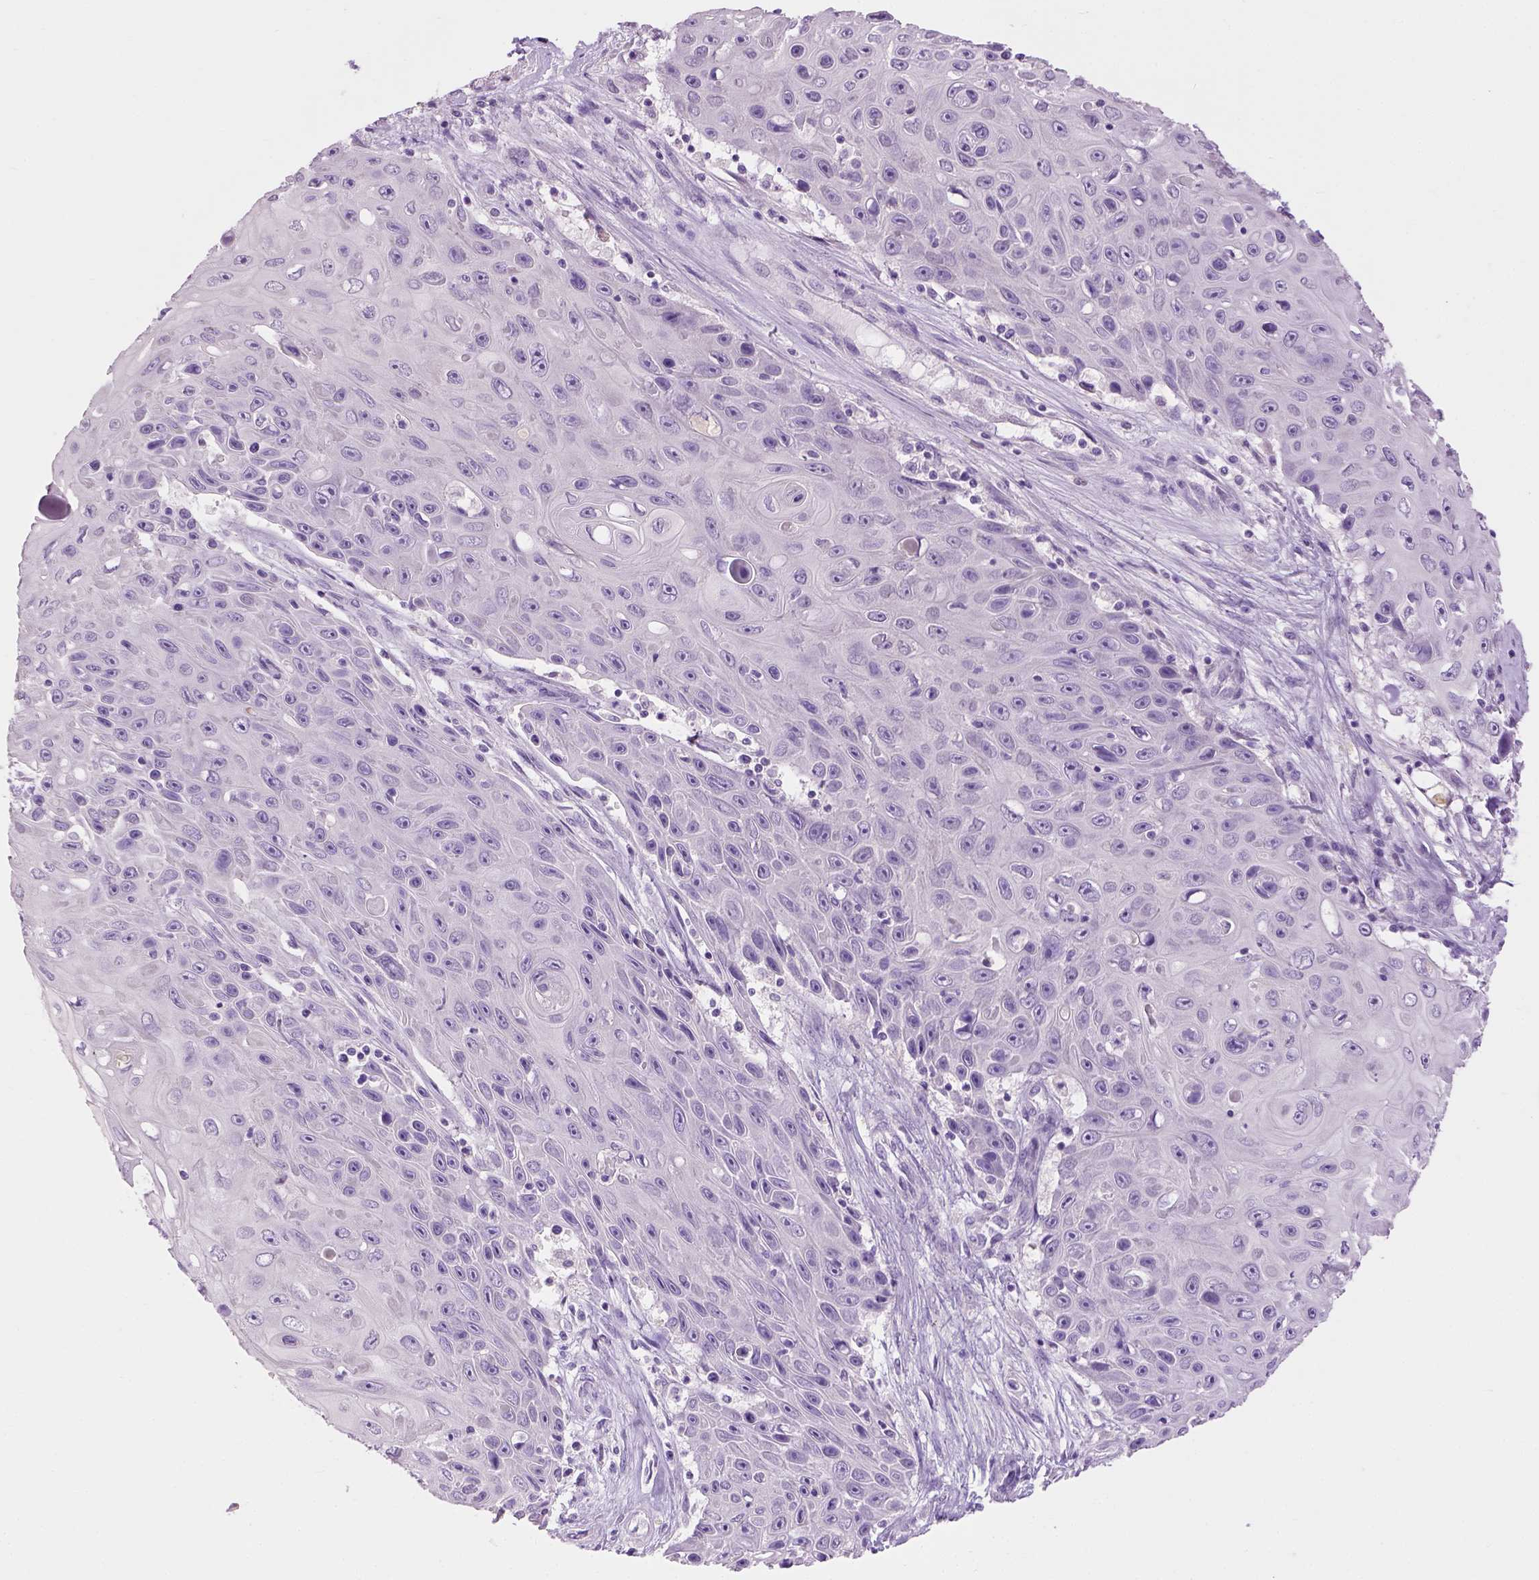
{"staining": {"intensity": "negative", "quantity": "none", "location": "none"}, "tissue": "skin cancer", "cell_type": "Tumor cells", "image_type": "cancer", "snomed": [{"axis": "morphology", "description": "Squamous cell carcinoma, NOS"}, {"axis": "topography", "description": "Skin"}], "caption": "Immunohistochemistry image of neoplastic tissue: skin squamous cell carcinoma stained with DAB (3,3'-diaminobenzidine) exhibits no significant protein staining in tumor cells.", "gene": "CYP24A1", "patient": {"sex": "male", "age": 82}}